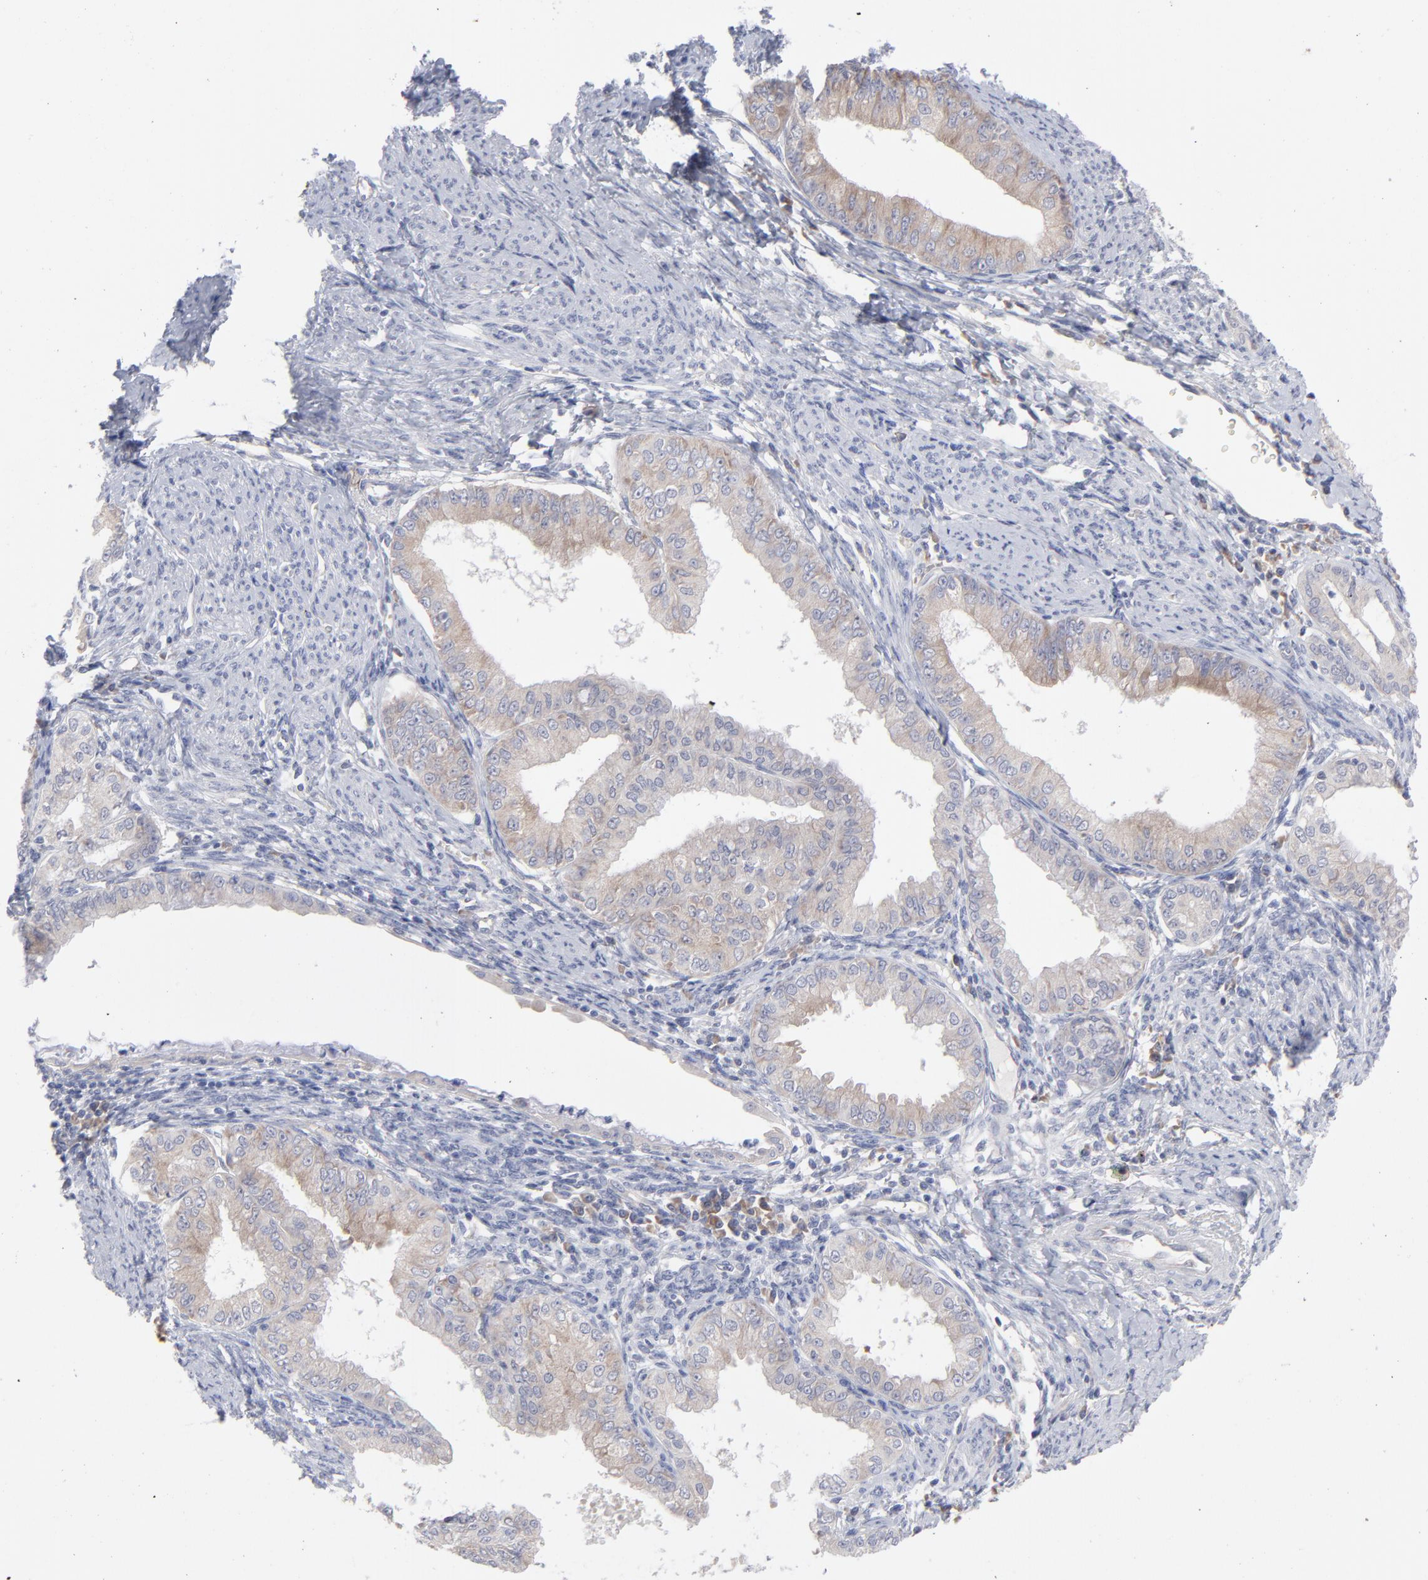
{"staining": {"intensity": "weak", "quantity": "<25%", "location": "cytoplasmic/membranous"}, "tissue": "endometrial cancer", "cell_type": "Tumor cells", "image_type": "cancer", "snomed": [{"axis": "morphology", "description": "Adenocarcinoma, NOS"}, {"axis": "topography", "description": "Endometrium"}], "caption": "Immunohistochemistry (IHC) histopathology image of neoplastic tissue: endometrial adenocarcinoma stained with DAB (3,3'-diaminobenzidine) reveals no significant protein staining in tumor cells.", "gene": "RPS24", "patient": {"sex": "female", "age": 76}}